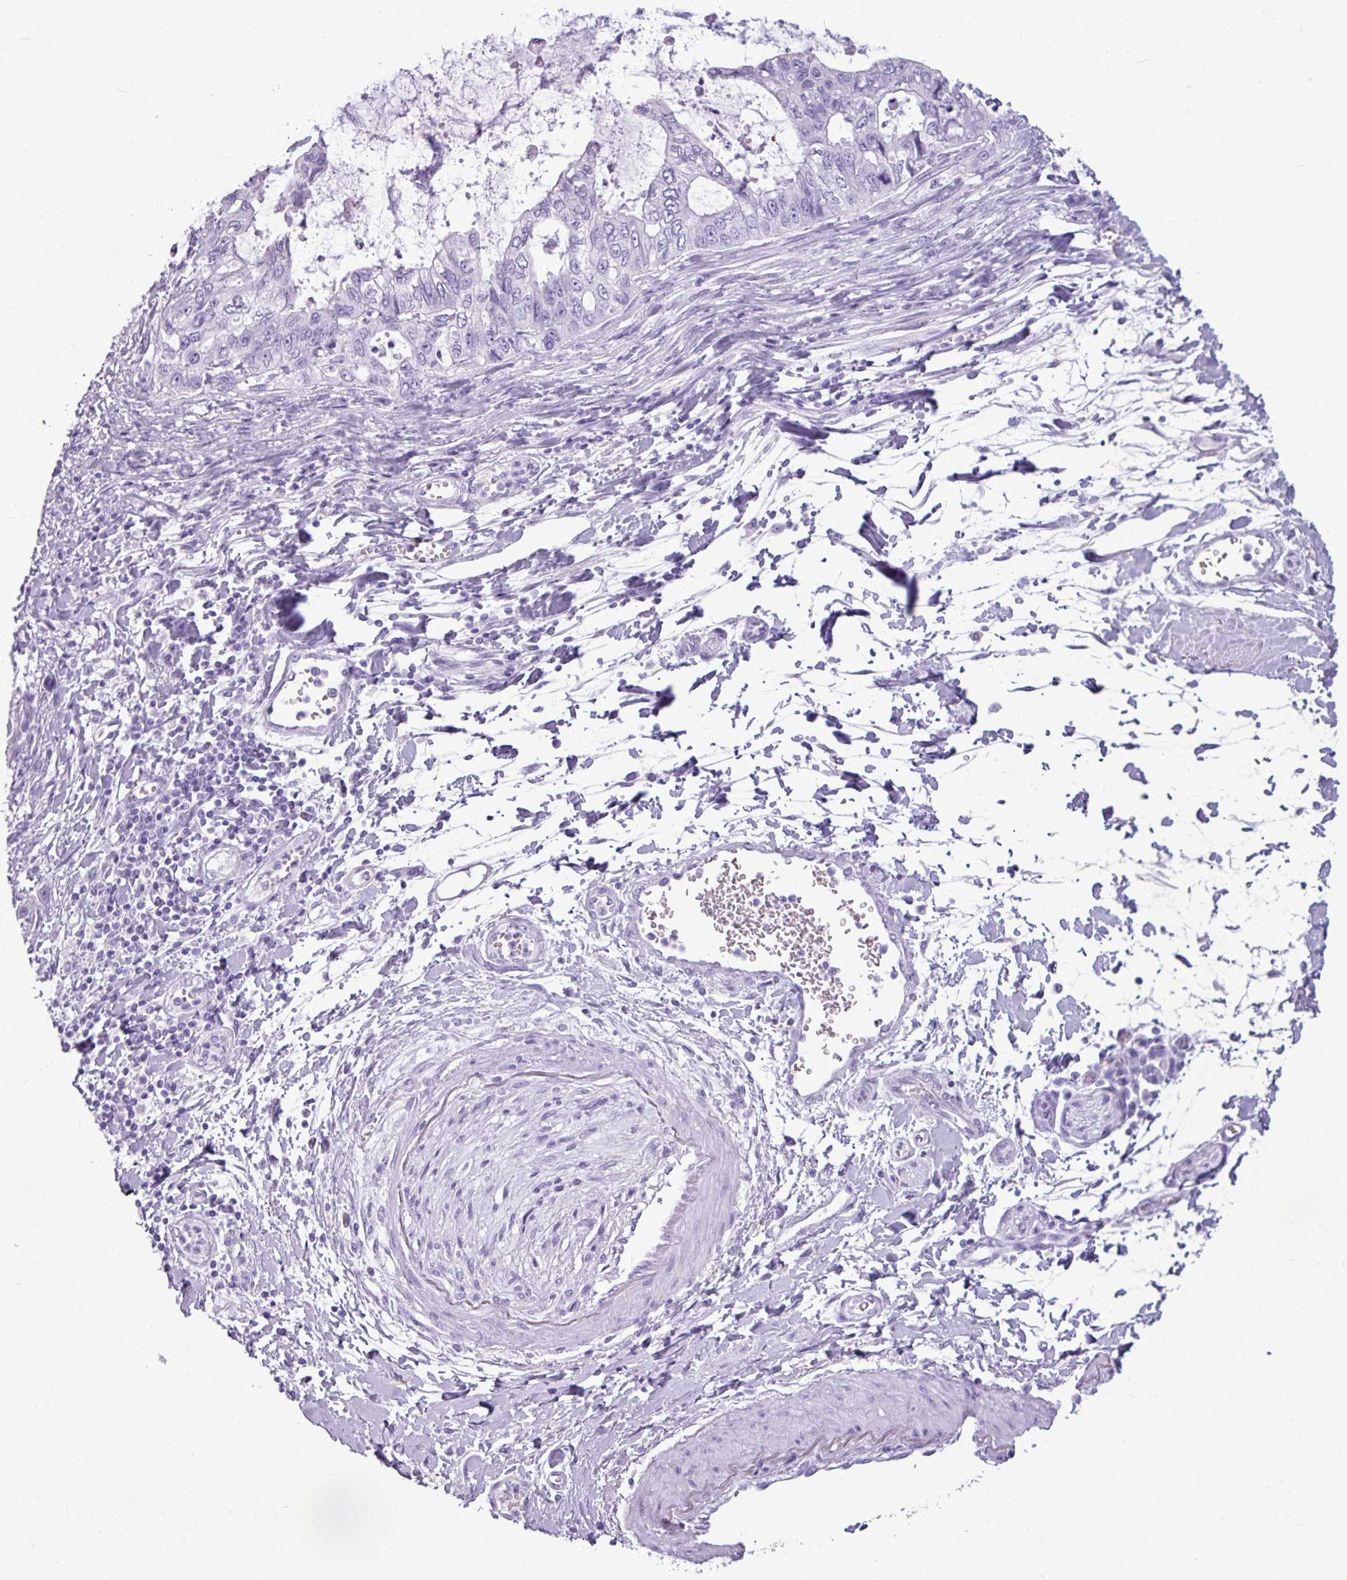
{"staining": {"intensity": "negative", "quantity": "none", "location": "none"}, "tissue": "stomach cancer", "cell_type": "Tumor cells", "image_type": "cancer", "snomed": [{"axis": "morphology", "description": "Adenocarcinoma, NOS"}, {"axis": "topography", "description": "Stomach, upper"}], "caption": "A high-resolution micrograph shows immunohistochemistry (IHC) staining of adenocarcinoma (stomach), which displays no significant positivity in tumor cells.", "gene": "AMY1B", "patient": {"sex": "female", "age": 52}}